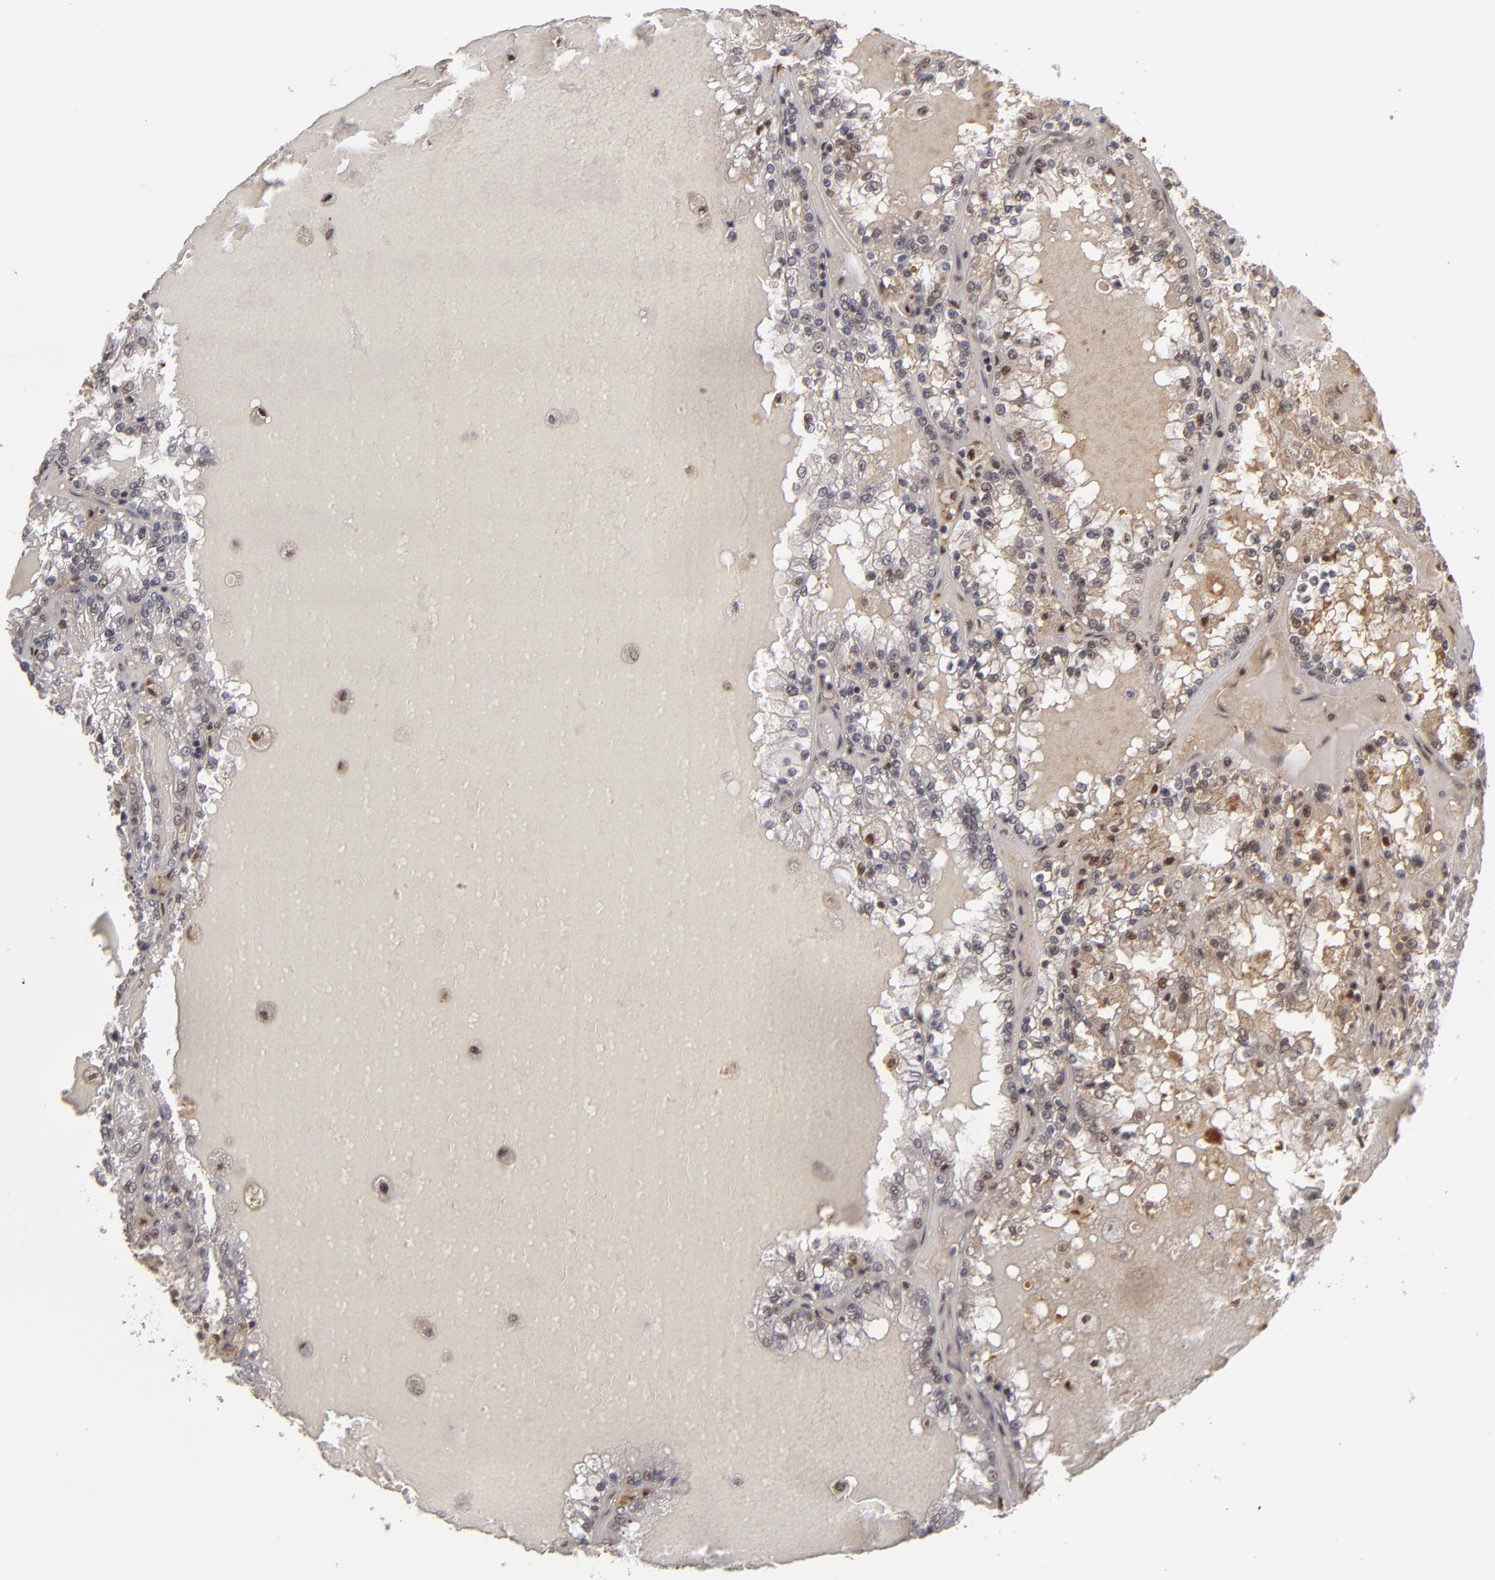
{"staining": {"intensity": "moderate", "quantity": "25%-75%", "location": "cytoplasmic/membranous,nuclear"}, "tissue": "renal cancer", "cell_type": "Tumor cells", "image_type": "cancer", "snomed": [{"axis": "morphology", "description": "Adenocarcinoma, NOS"}, {"axis": "topography", "description": "Kidney"}], "caption": "High-magnification brightfield microscopy of adenocarcinoma (renal) stained with DAB (brown) and counterstained with hematoxylin (blue). tumor cells exhibit moderate cytoplasmic/membranous and nuclear staining is appreciated in approximately25%-75% of cells.", "gene": "ZNF234", "patient": {"sex": "female", "age": 56}}